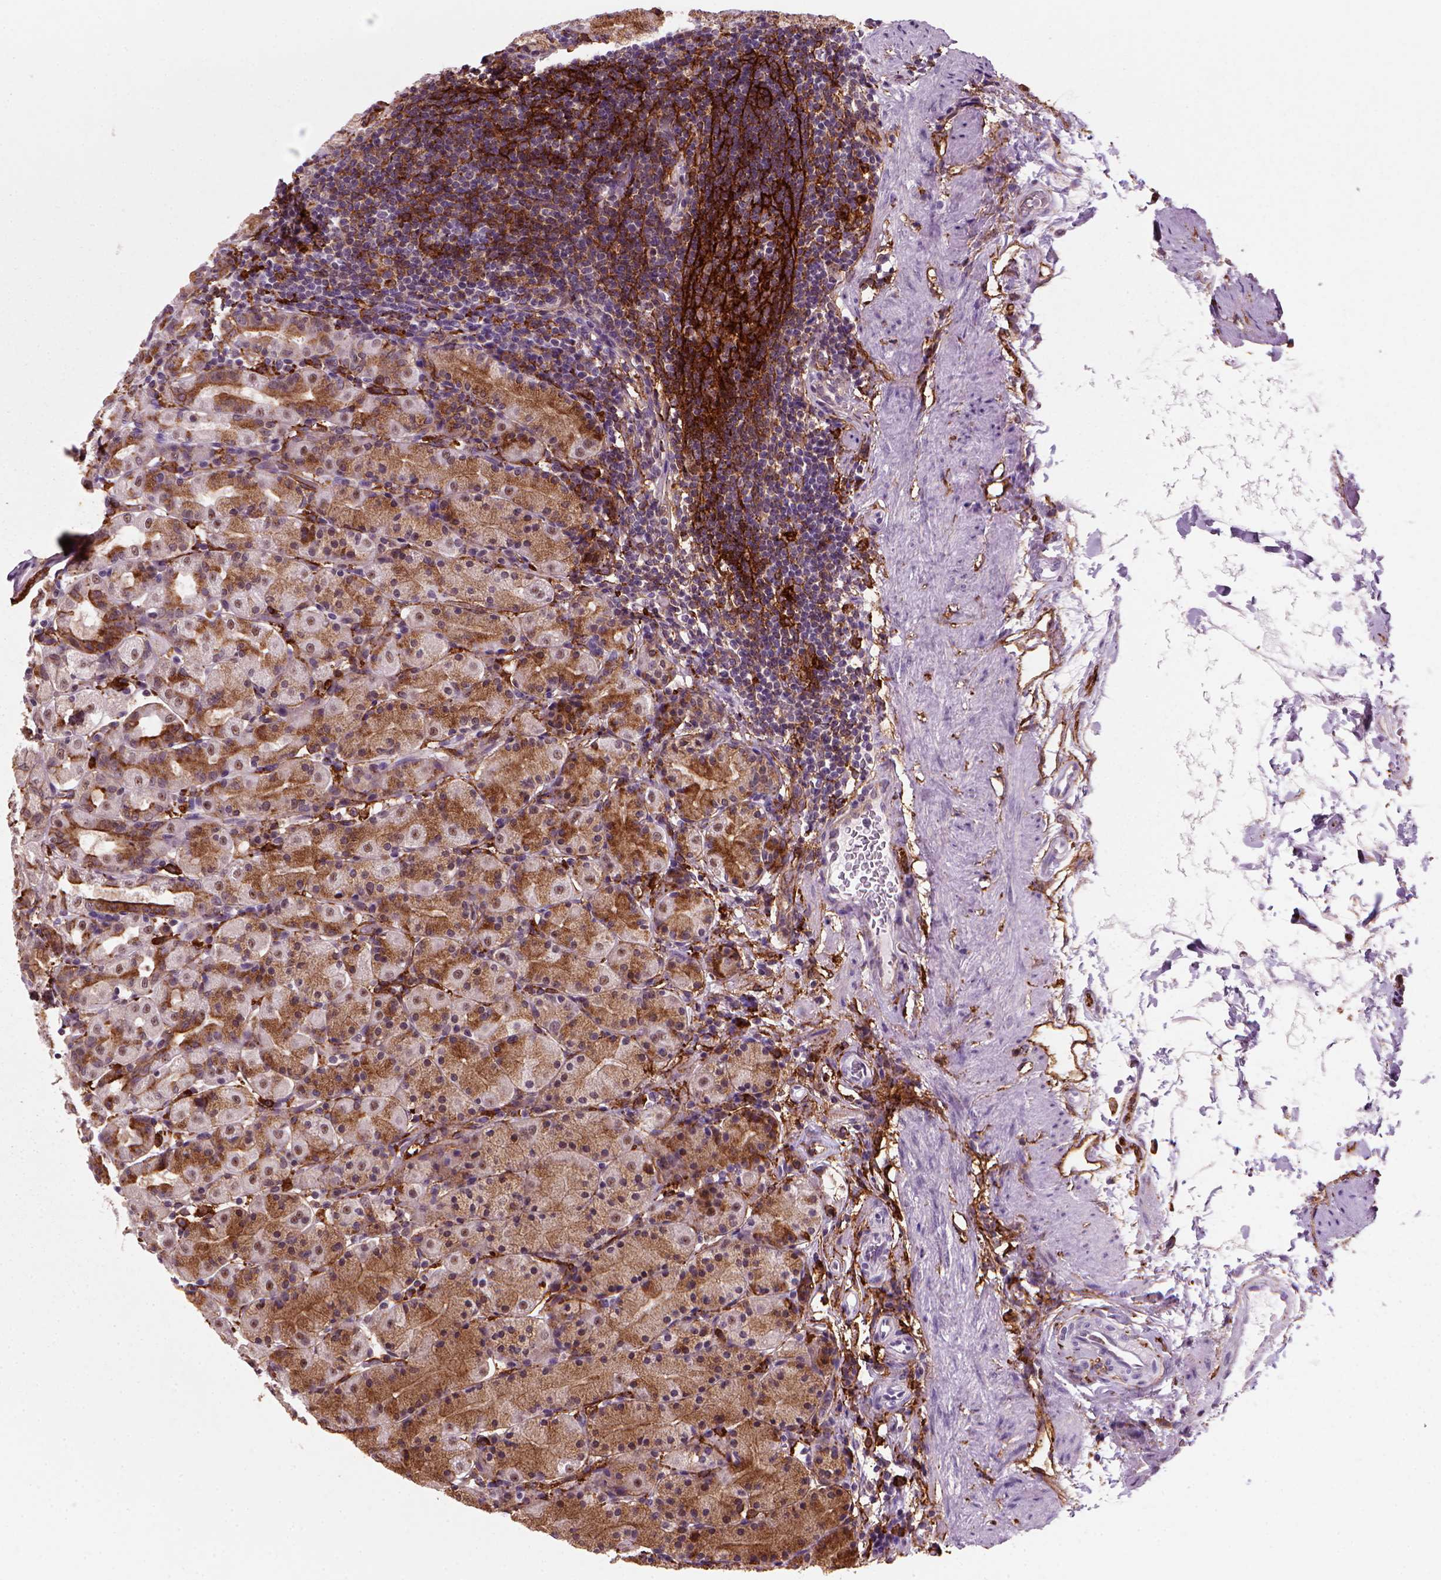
{"staining": {"intensity": "moderate", "quantity": ">75%", "location": "cytoplasmic/membranous,nuclear"}, "tissue": "stomach", "cell_type": "Glandular cells", "image_type": "normal", "snomed": [{"axis": "morphology", "description": "Normal tissue, NOS"}, {"axis": "topography", "description": "Stomach, upper"}, {"axis": "topography", "description": "Stomach"}], "caption": "Protein positivity by immunohistochemistry reveals moderate cytoplasmic/membranous,nuclear expression in approximately >75% of glandular cells in normal stomach.", "gene": "MARCKS", "patient": {"sex": "male", "age": 62}}